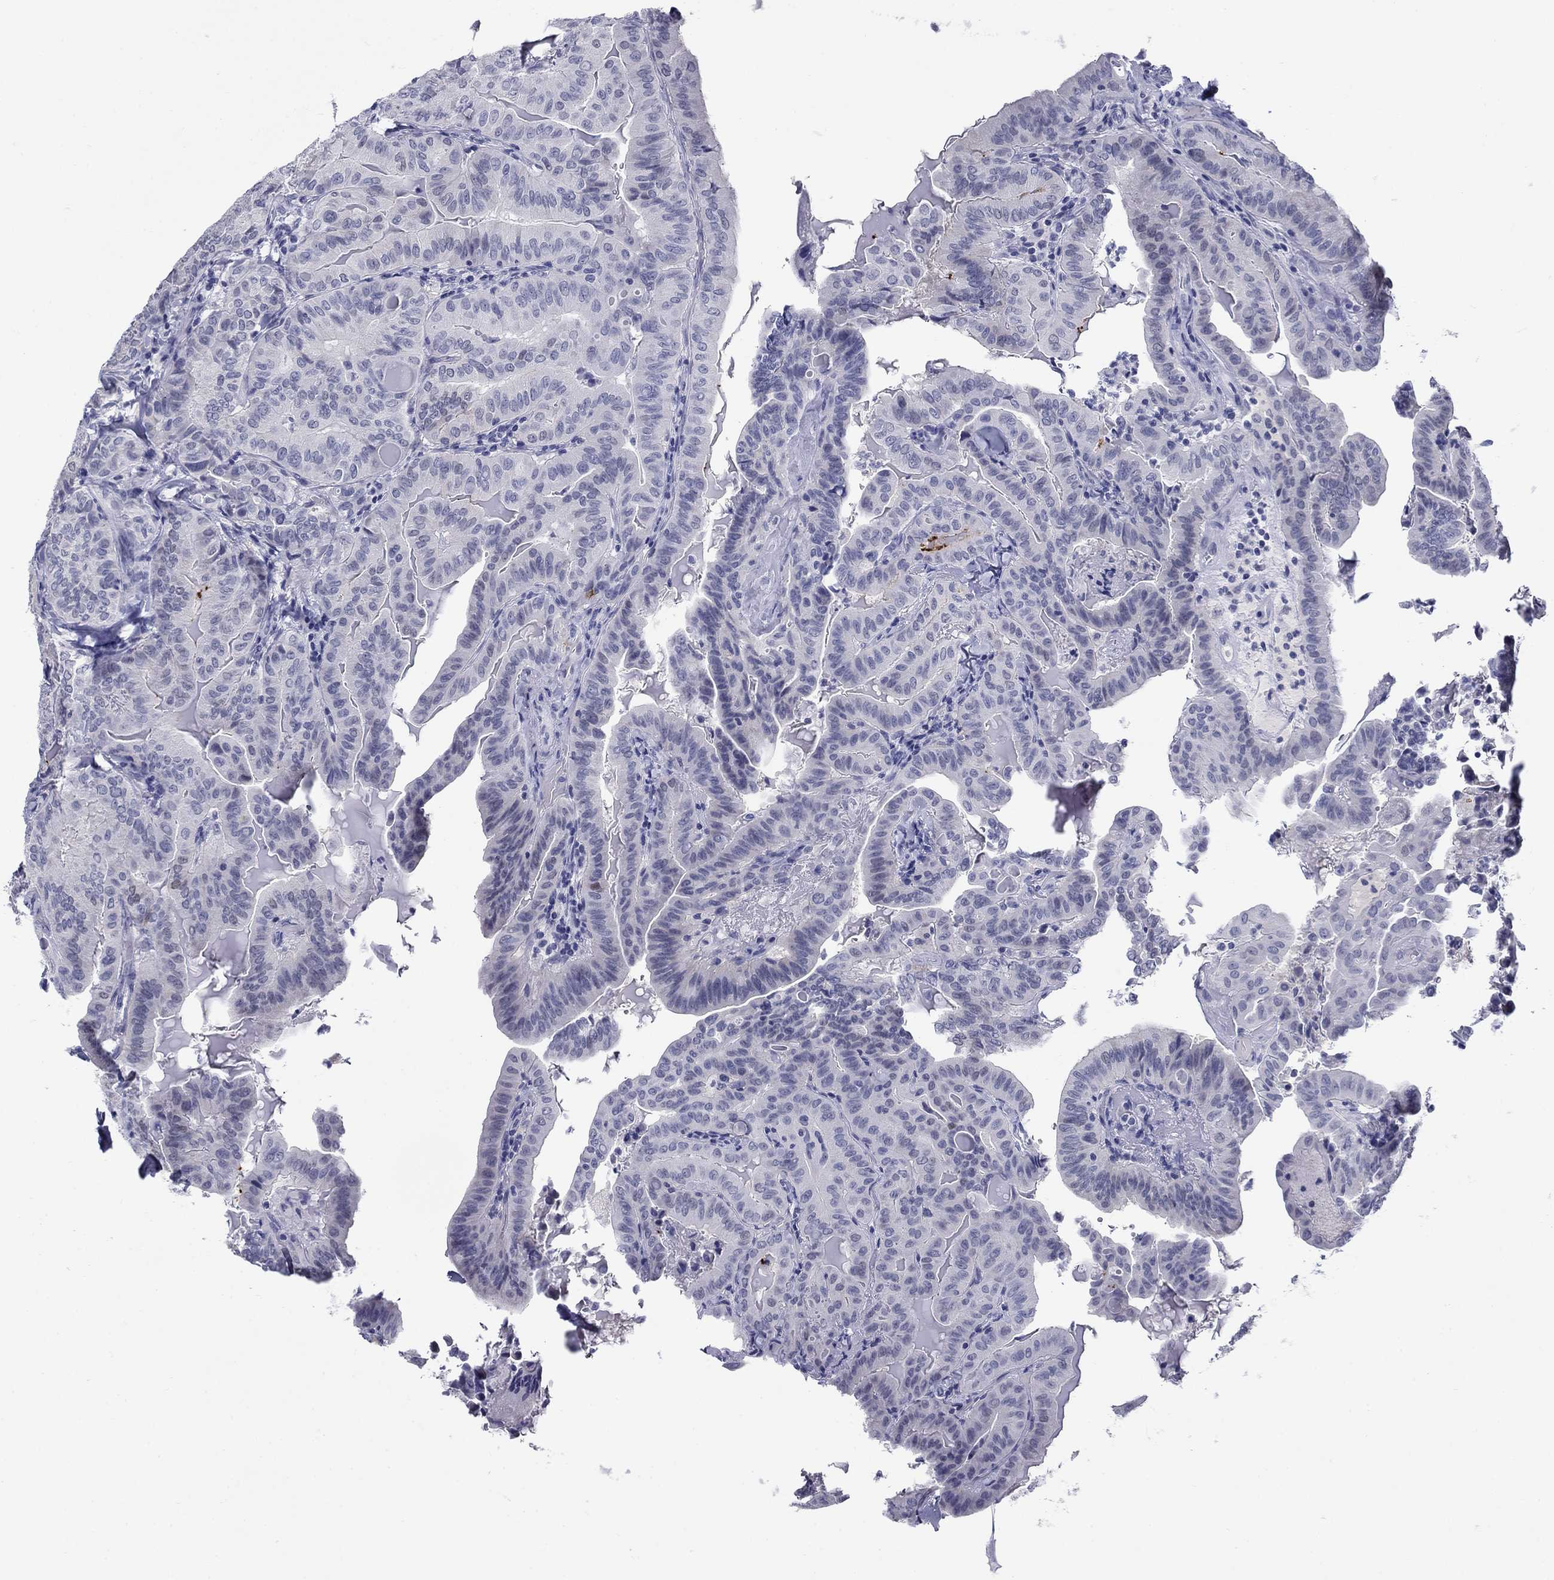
{"staining": {"intensity": "strong", "quantity": "<25%", "location": "cytoplasmic/membranous"}, "tissue": "thyroid cancer", "cell_type": "Tumor cells", "image_type": "cancer", "snomed": [{"axis": "morphology", "description": "Papillary adenocarcinoma, NOS"}, {"axis": "topography", "description": "Thyroid gland"}], "caption": "Thyroid cancer was stained to show a protein in brown. There is medium levels of strong cytoplasmic/membranous positivity in approximately <25% of tumor cells. The protein of interest is shown in brown color, while the nuclei are stained blue.", "gene": "C4orf19", "patient": {"sex": "female", "age": 68}}